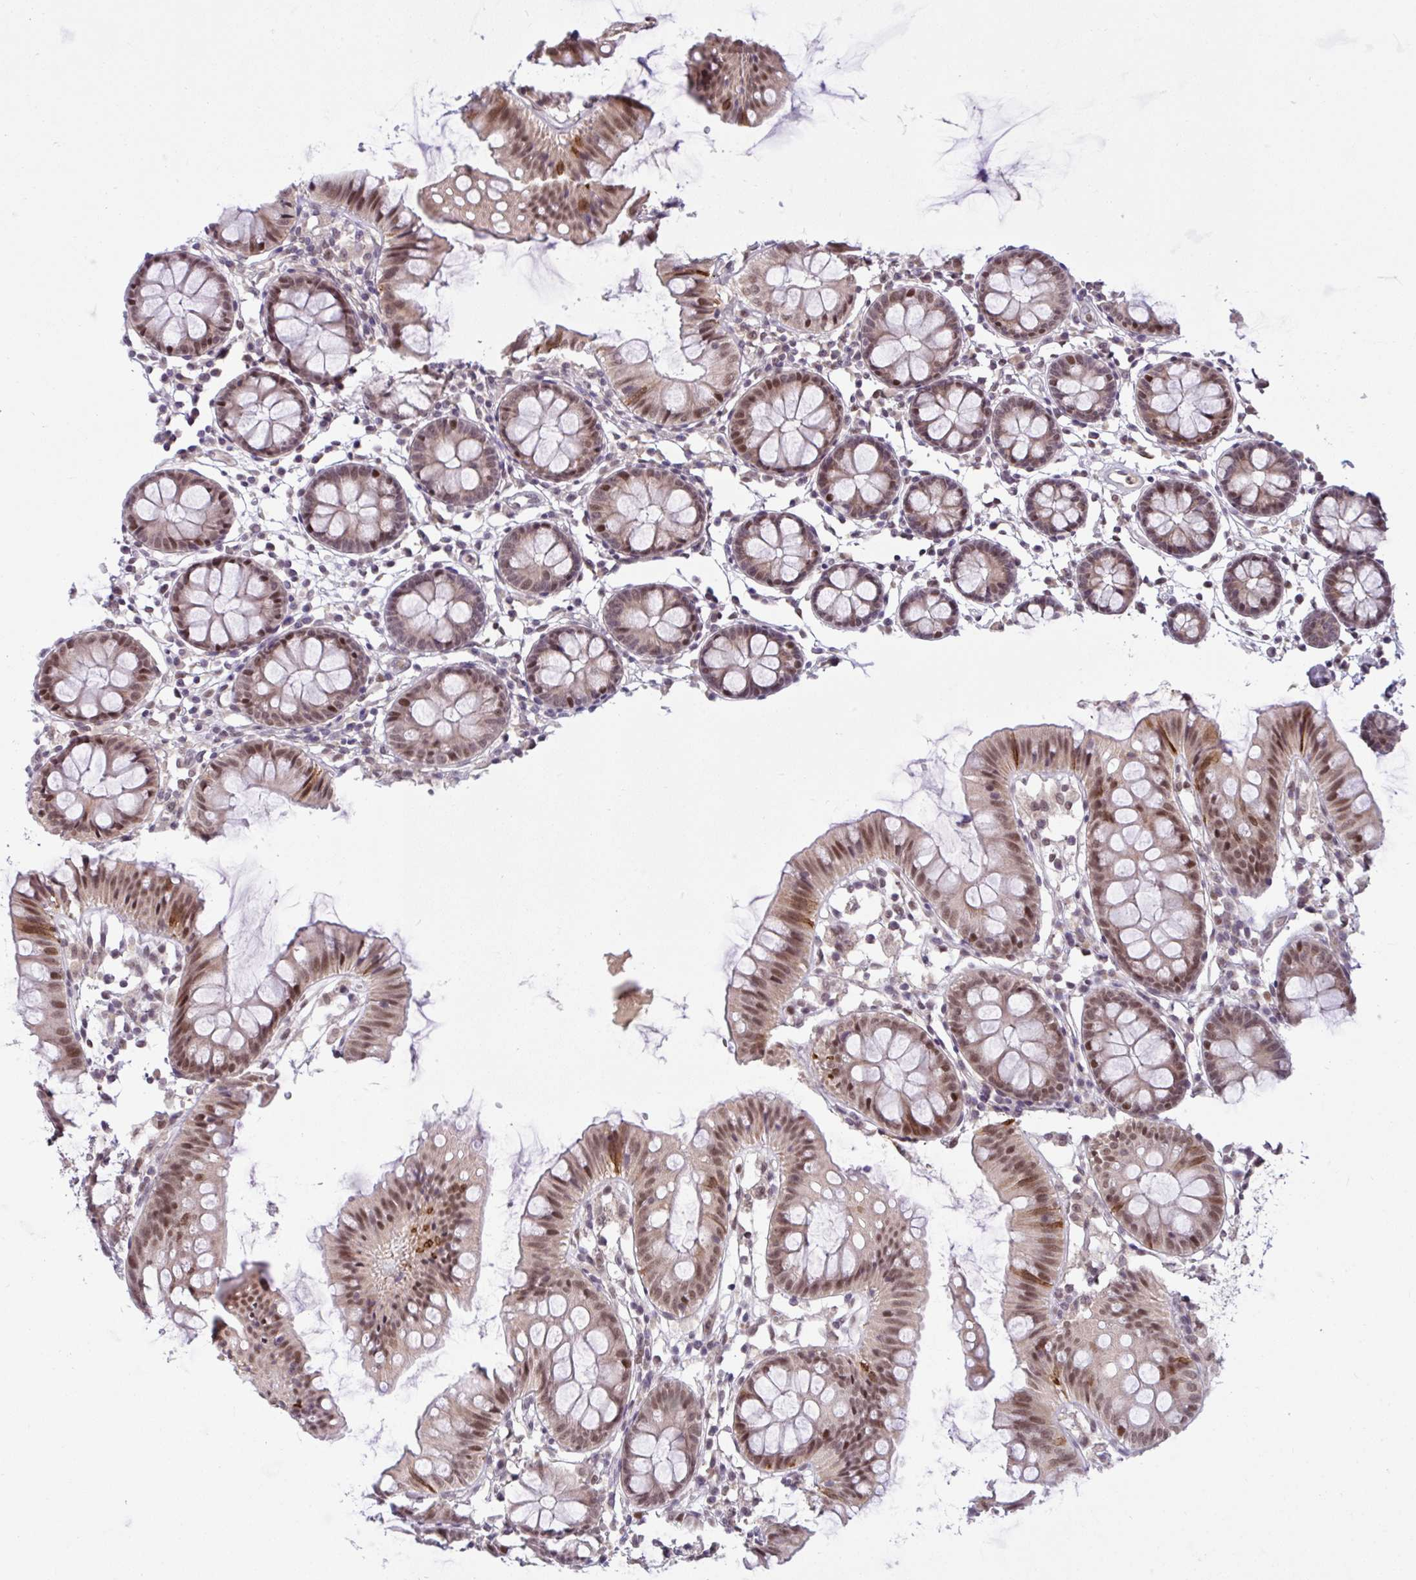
{"staining": {"intensity": "moderate", "quantity": ">75%", "location": "nuclear"}, "tissue": "colon", "cell_type": "Endothelial cells", "image_type": "normal", "snomed": [{"axis": "morphology", "description": "Normal tissue, NOS"}, {"axis": "topography", "description": "Colon"}], "caption": "Unremarkable colon demonstrates moderate nuclear positivity in approximately >75% of endothelial cells The protein is shown in brown color, while the nuclei are stained blue..", "gene": "KLF2", "patient": {"sex": "female", "age": 84}}